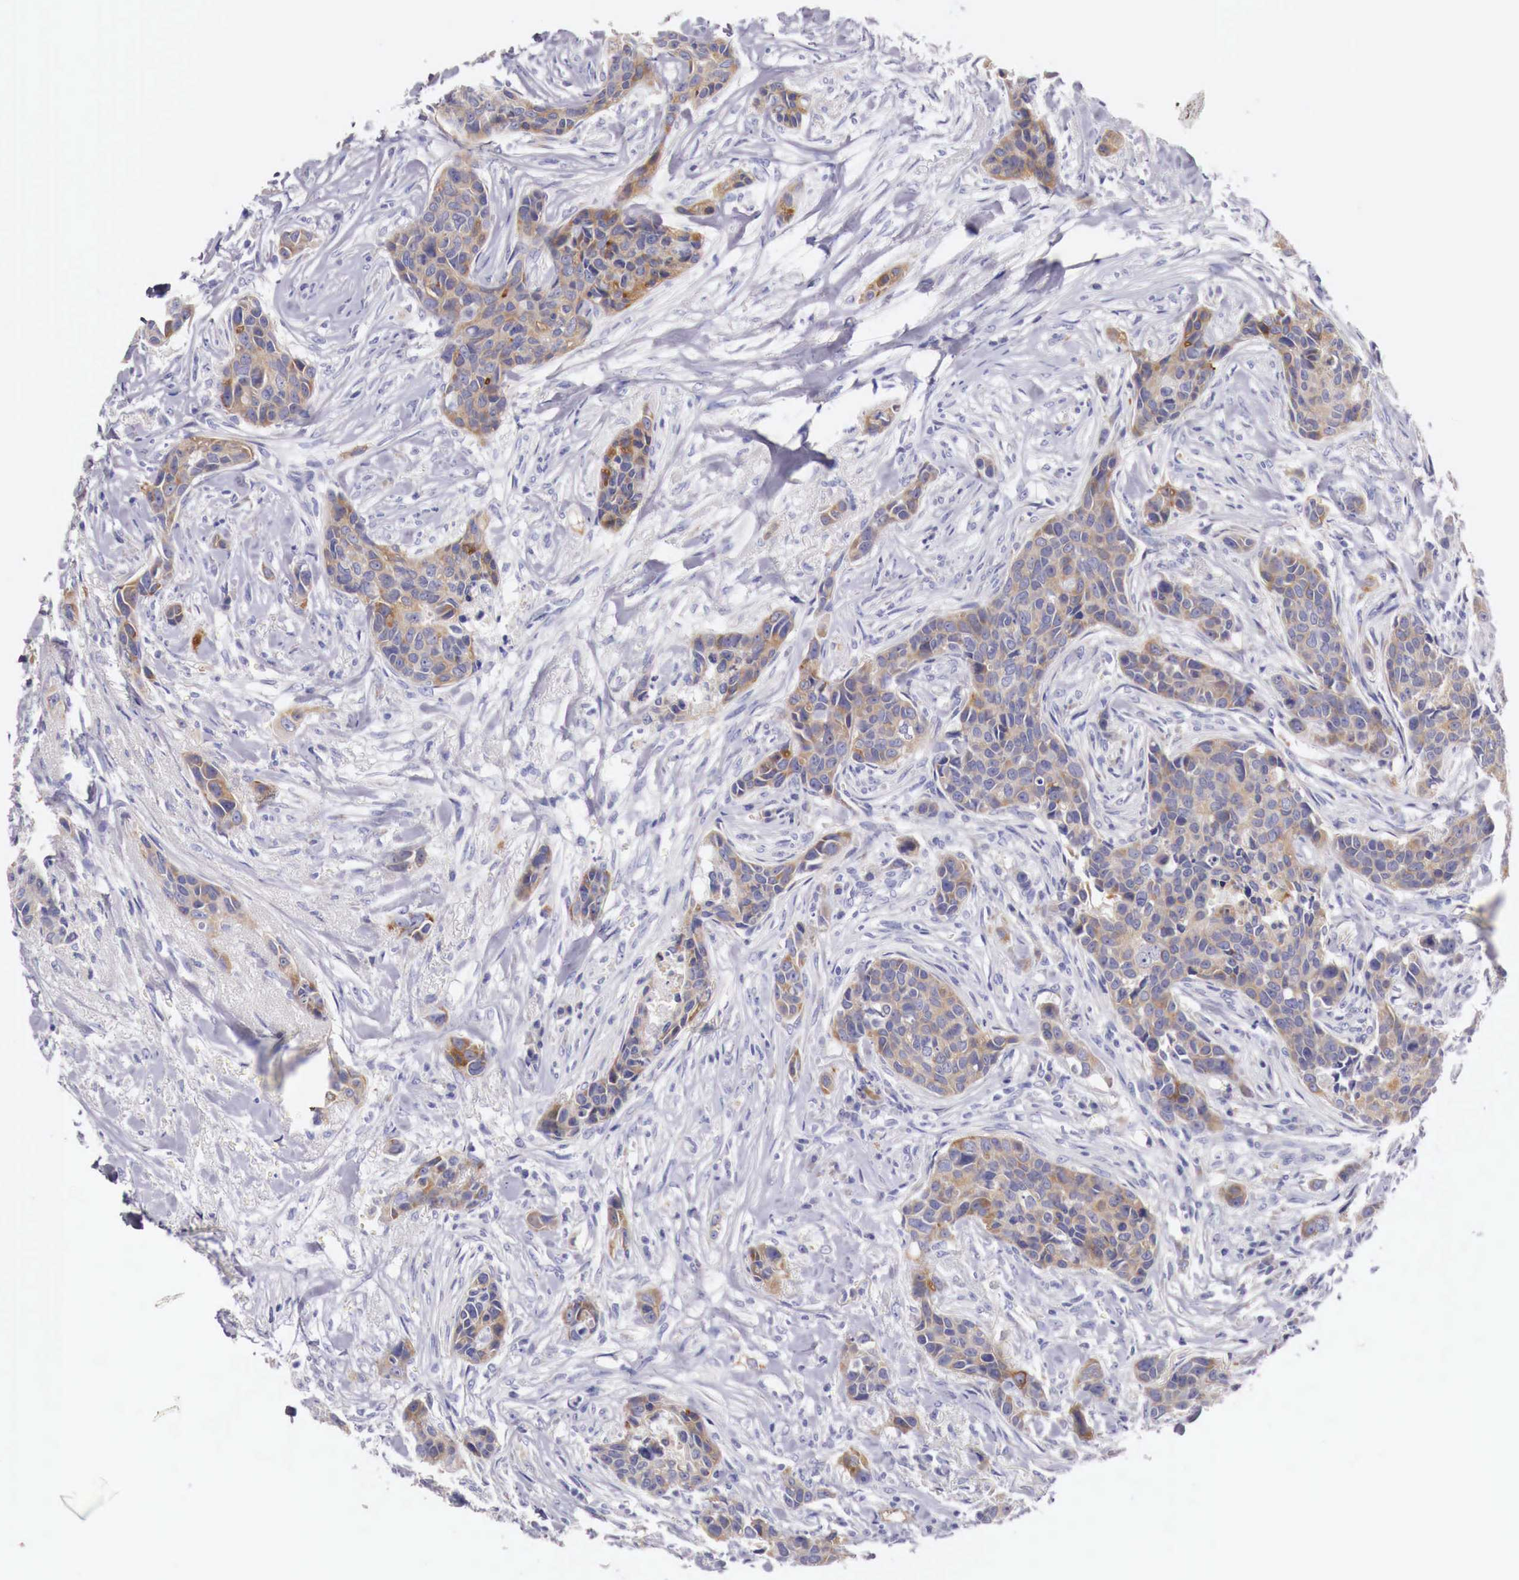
{"staining": {"intensity": "moderate", "quantity": "25%-75%", "location": "cytoplasmic/membranous"}, "tissue": "breast cancer", "cell_type": "Tumor cells", "image_type": "cancer", "snomed": [{"axis": "morphology", "description": "Duct carcinoma"}, {"axis": "topography", "description": "Breast"}], "caption": "Tumor cells display medium levels of moderate cytoplasmic/membranous staining in approximately 25%-75% of cells in breast cancer.", "gene": "NREP", "patient": {"sex": "female", "age": 91}}